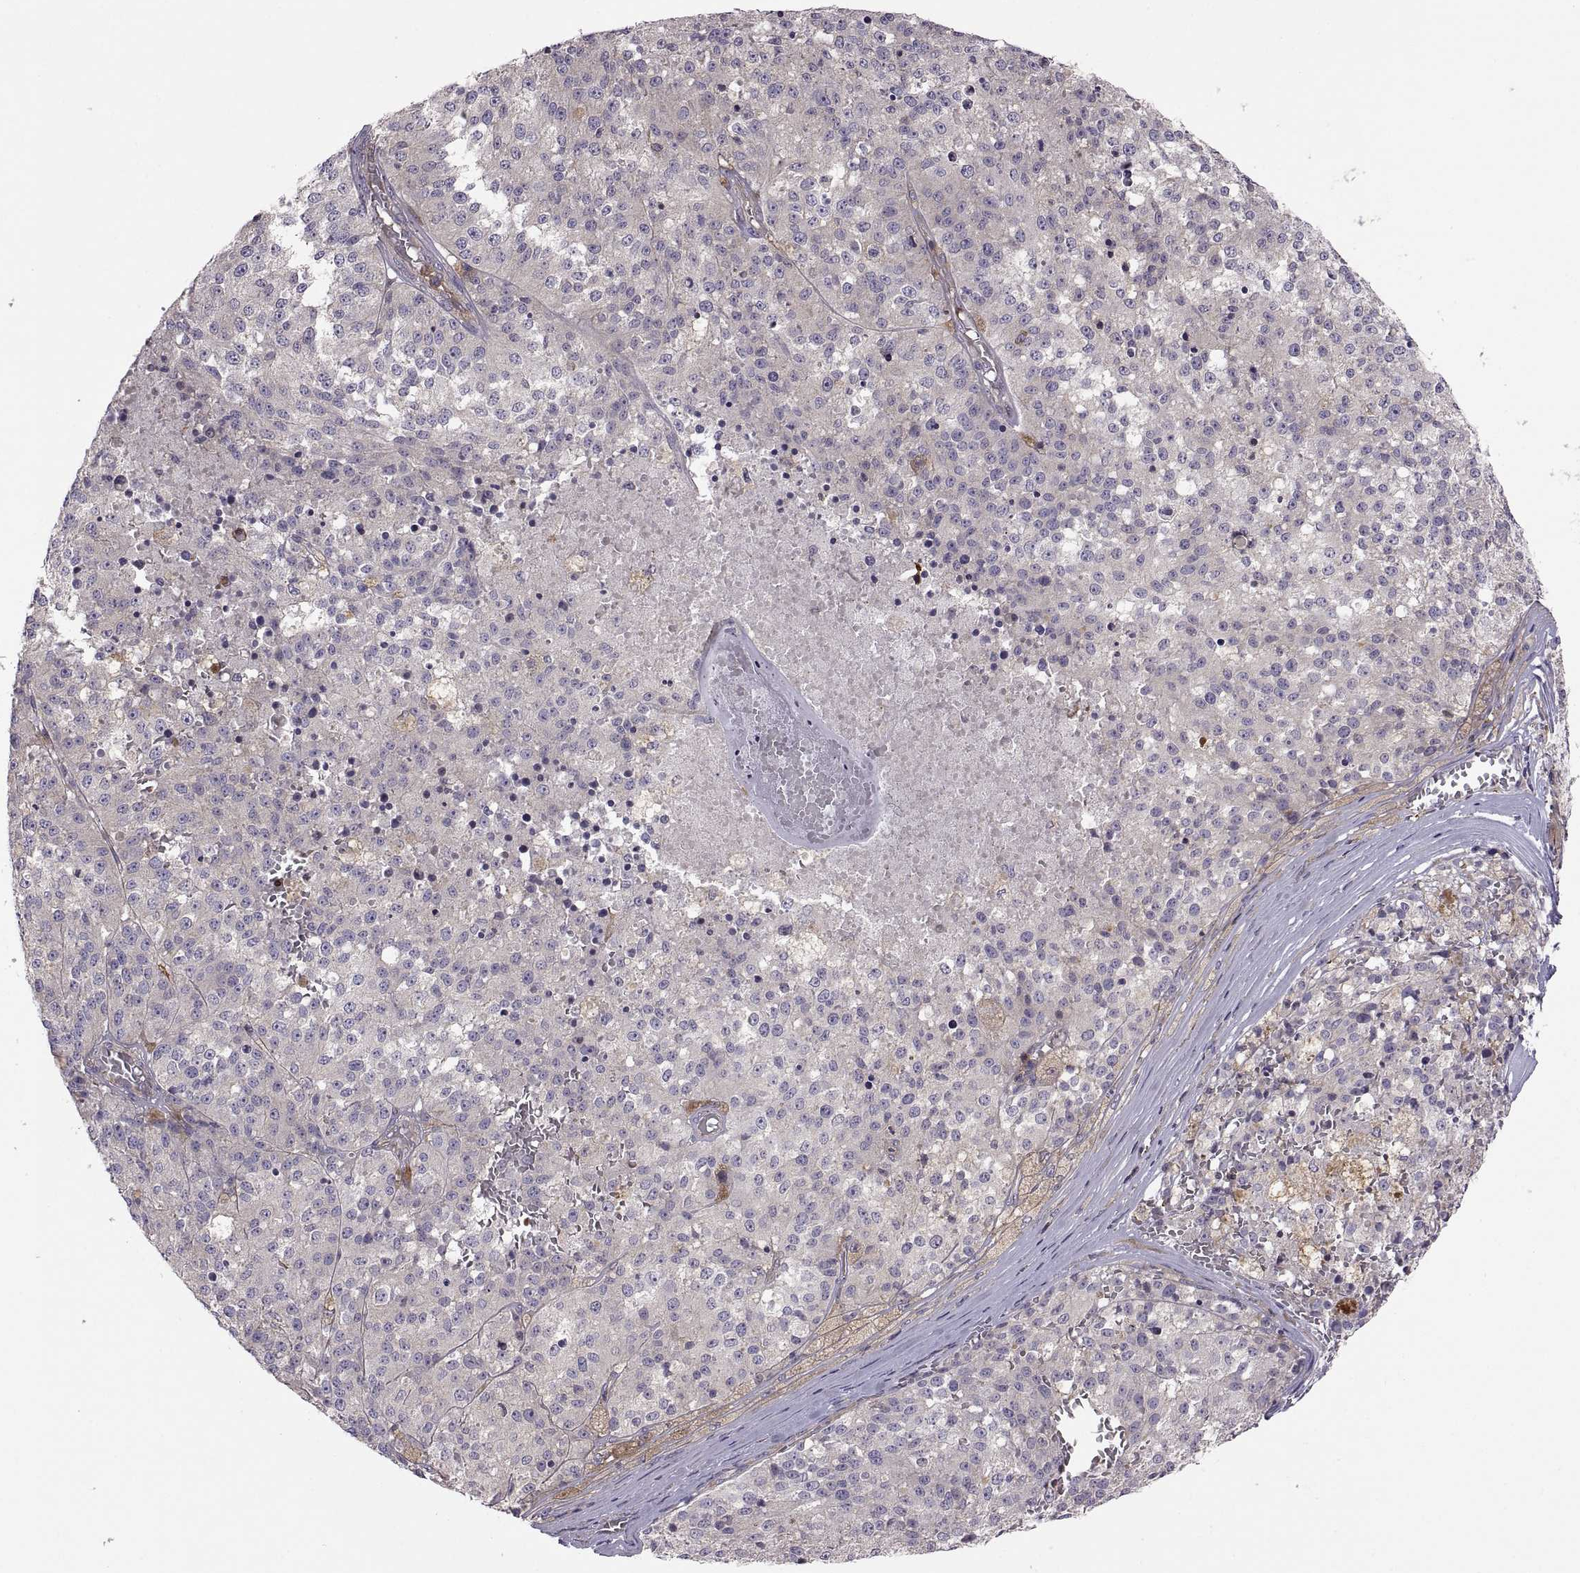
{"staining": {"intensity": "negative", "quantity": "none", "location": "none"}, "tissue": "melanoma", "cell_type": "Tumor cells", "image_type": "cancer", "snomed": [{"axis": "morphology", "description": "Malignant melanoma, Metastatic site"}, {"axis": "topography", "description": "Lymph node"}], "caption": "This is an immunohistochemistry (IHC) photomicrograph of melanoma. There is no positivity in tumor cells.", "gene": "SPATA32", "patient": {"sex": "female", "age": 64}}